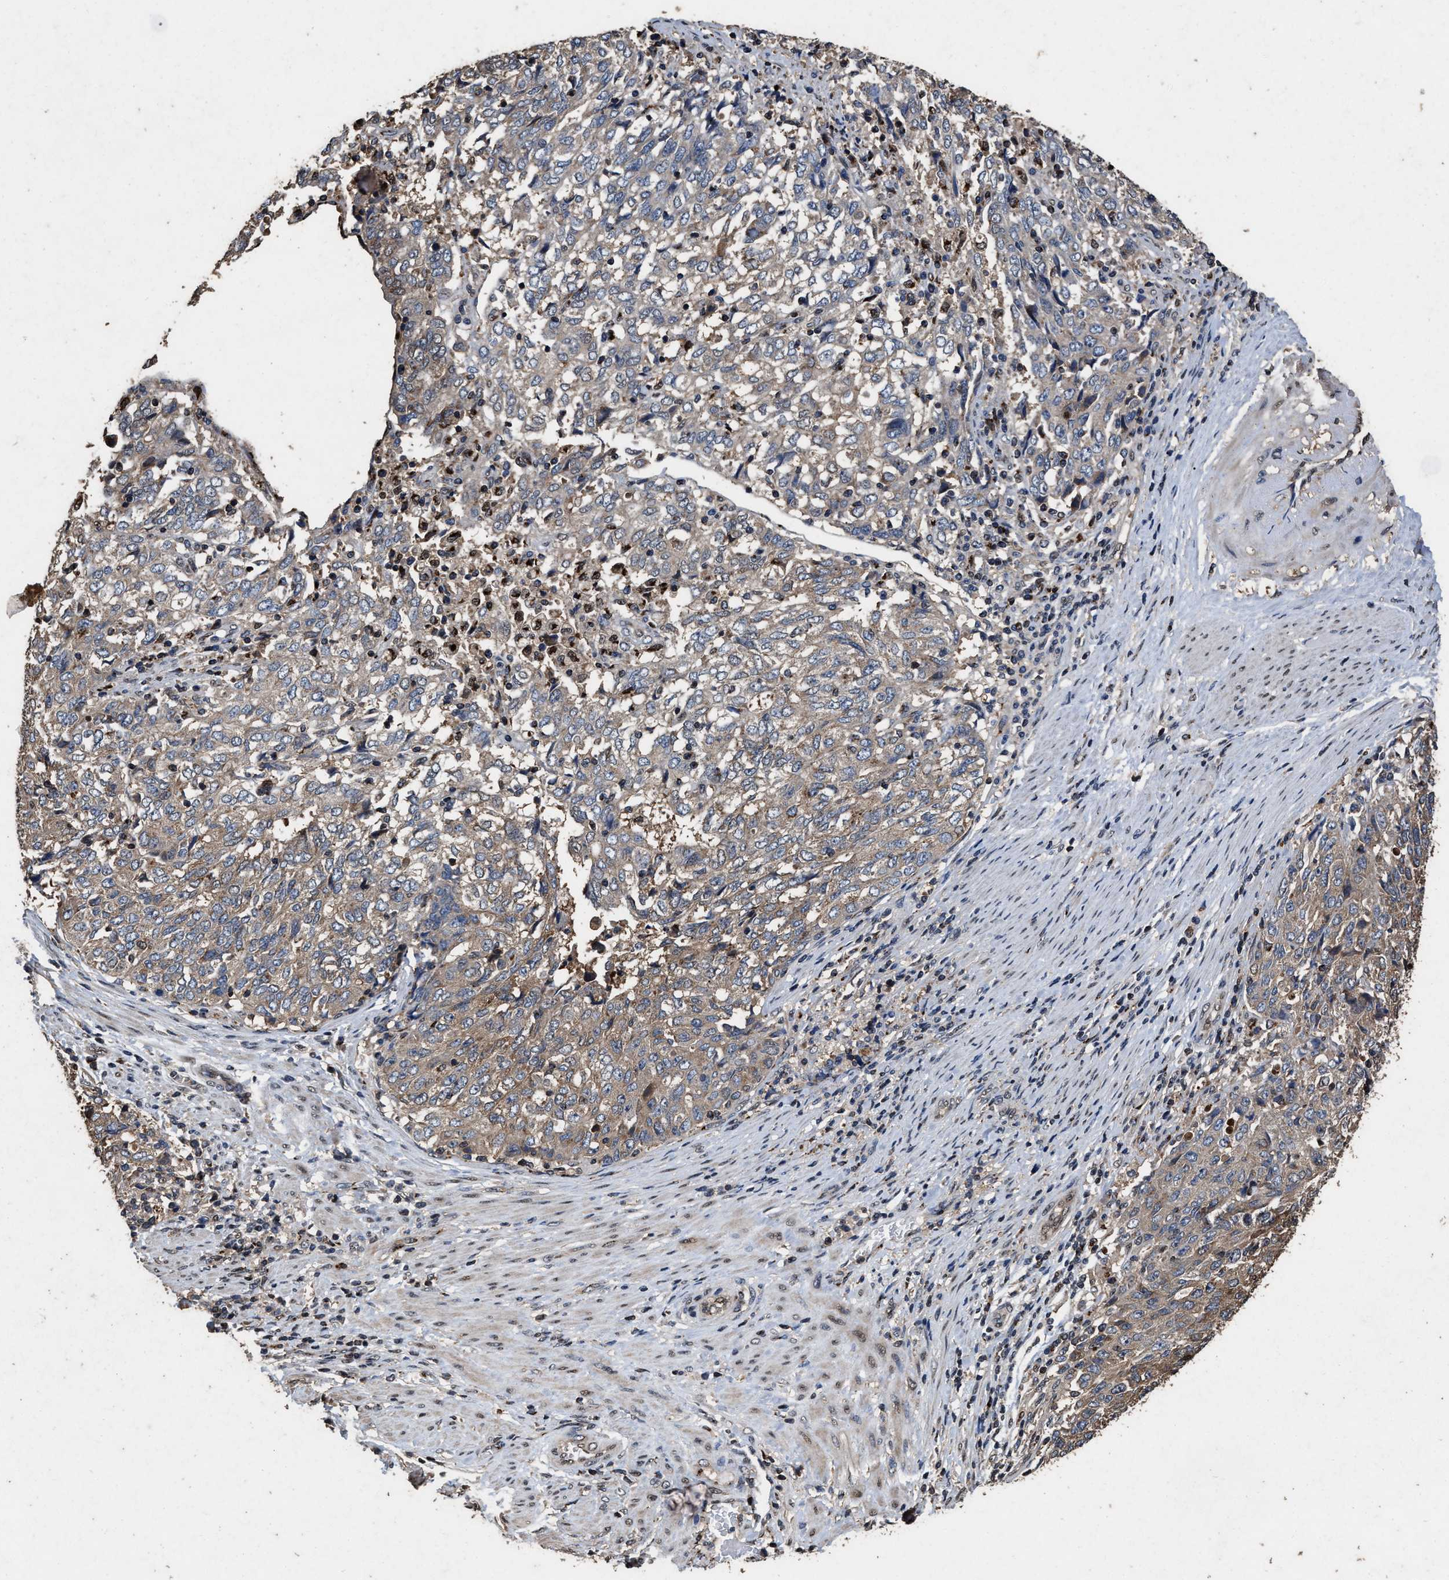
{"staining": {"intensity": "weak", "quantity": "<25%", "location": "cytoplasmic/membranous"}, "tissue": "endometrial cancer", "cell_type": "Tumor cells", "image_type": "cancer", "snomed": [{"axis": "morphology", "description": "Adenocarcinoma, NOS"}, {"axis": "topography", "description": "Endometrium"}], "caption": "High power microscopy photomicrograph of an IHC micrograph of endometrial cancer (adenocarcinoma), revealing no significant staining in tumor cells. (DAB immunohistochemistry (IHC) with hematoxylin counter stain).", "gene": "TPST2", "patient": {"sex": "female", "age": 80}}